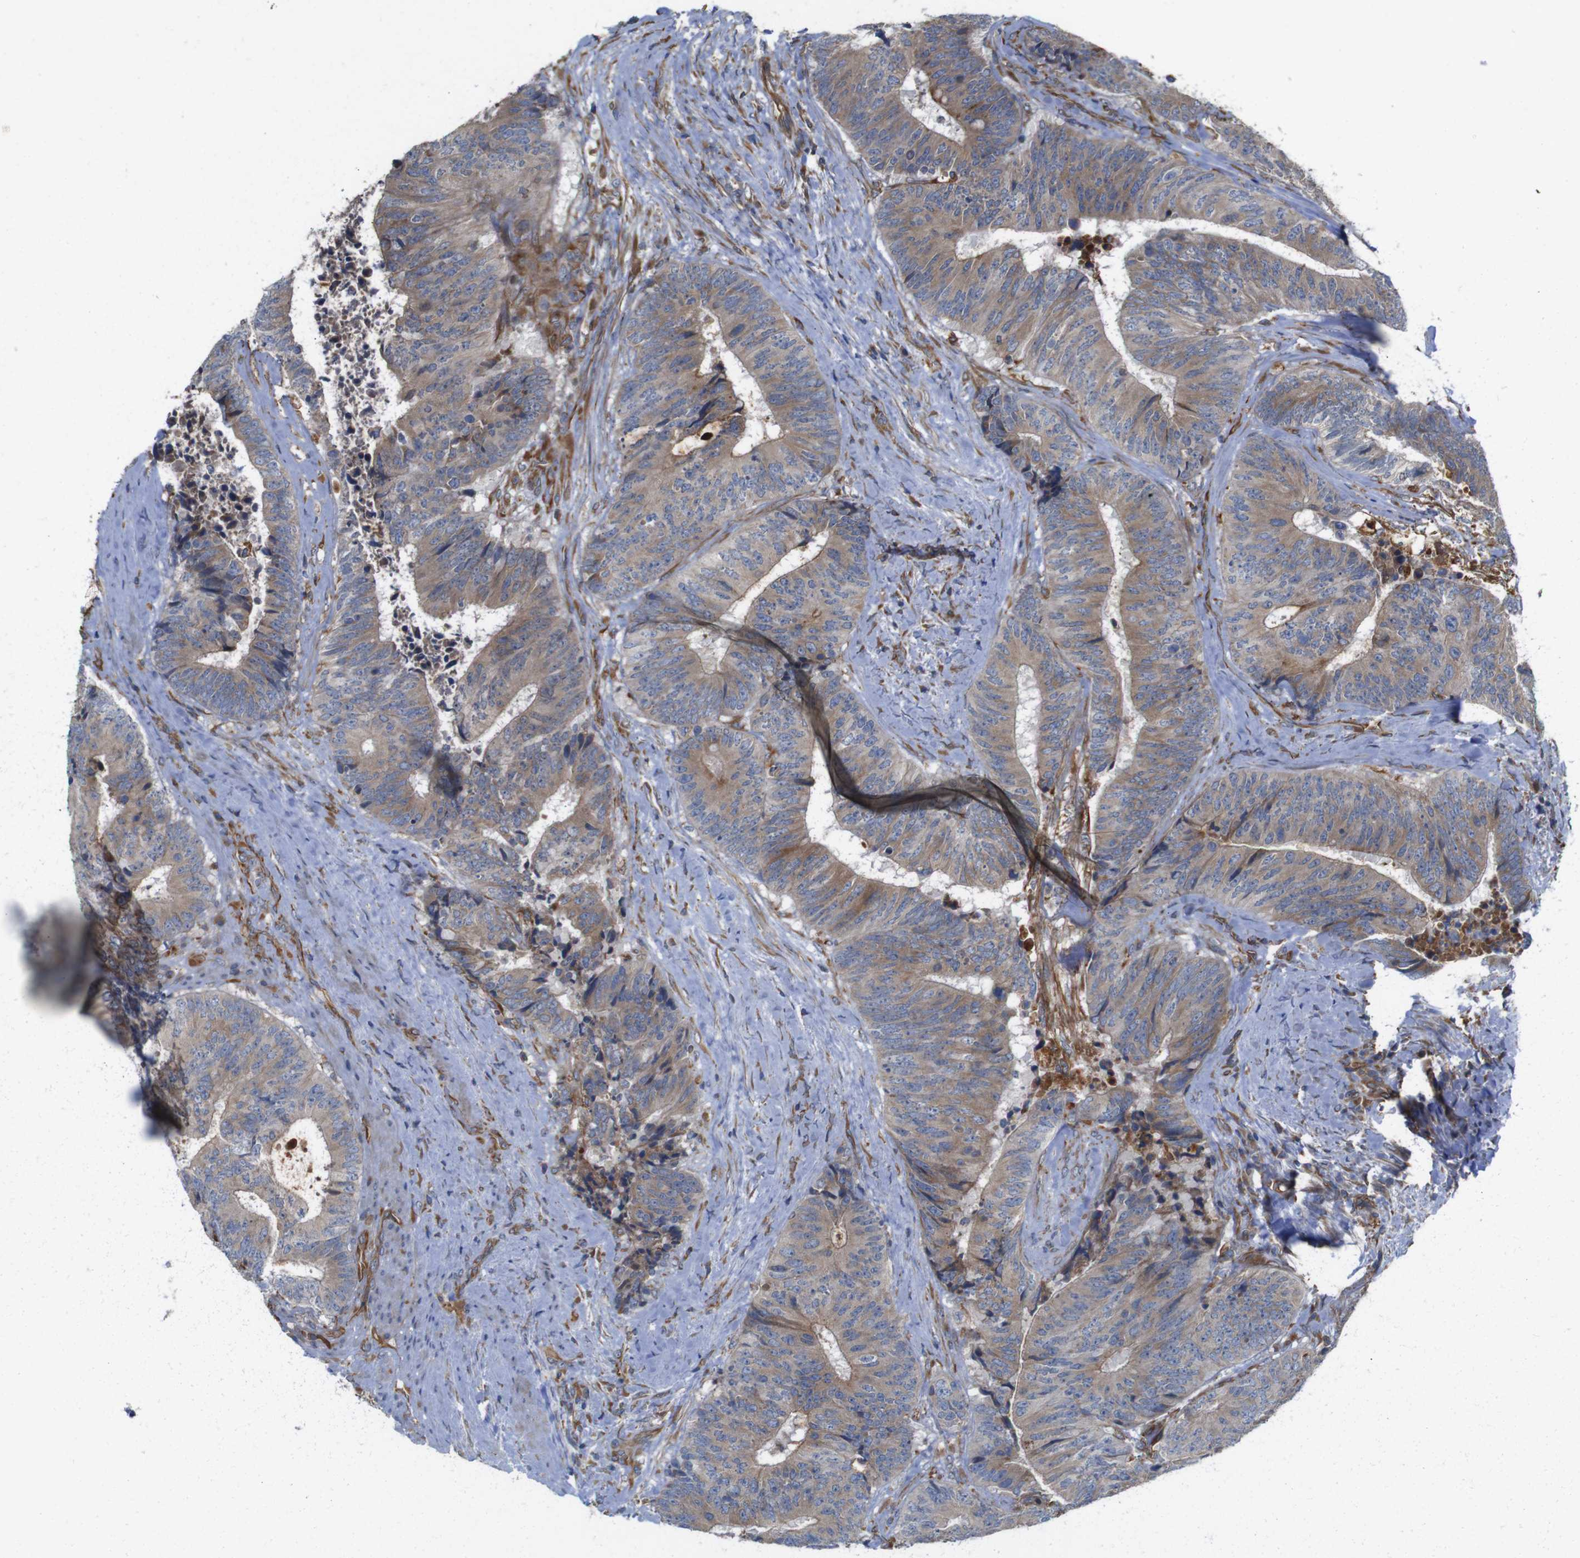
{"staining": {"intensity": "weak", "quantity": ">75%", "location": "cytoplasmic/membranous"}, "tissue": "colorectal cancer", "cell_type": "Tumor cells", "image_type": "cancer", "snomed": [{"axis": "morphology", "description": "Adenocarcinoma, NOS"}, {"axis": "topography", "description": "Rectum"}], "caption": "Colorectal cancer (adenocarcinoma) stained with DAB (3,3'-diaminobenzidine) IHC demonstrates low levels of weak cytoplasmic/membranous staining in about >75% of tumor cells.", "gene": "POMK", "patient": {"sex": "male", "age": 72}}